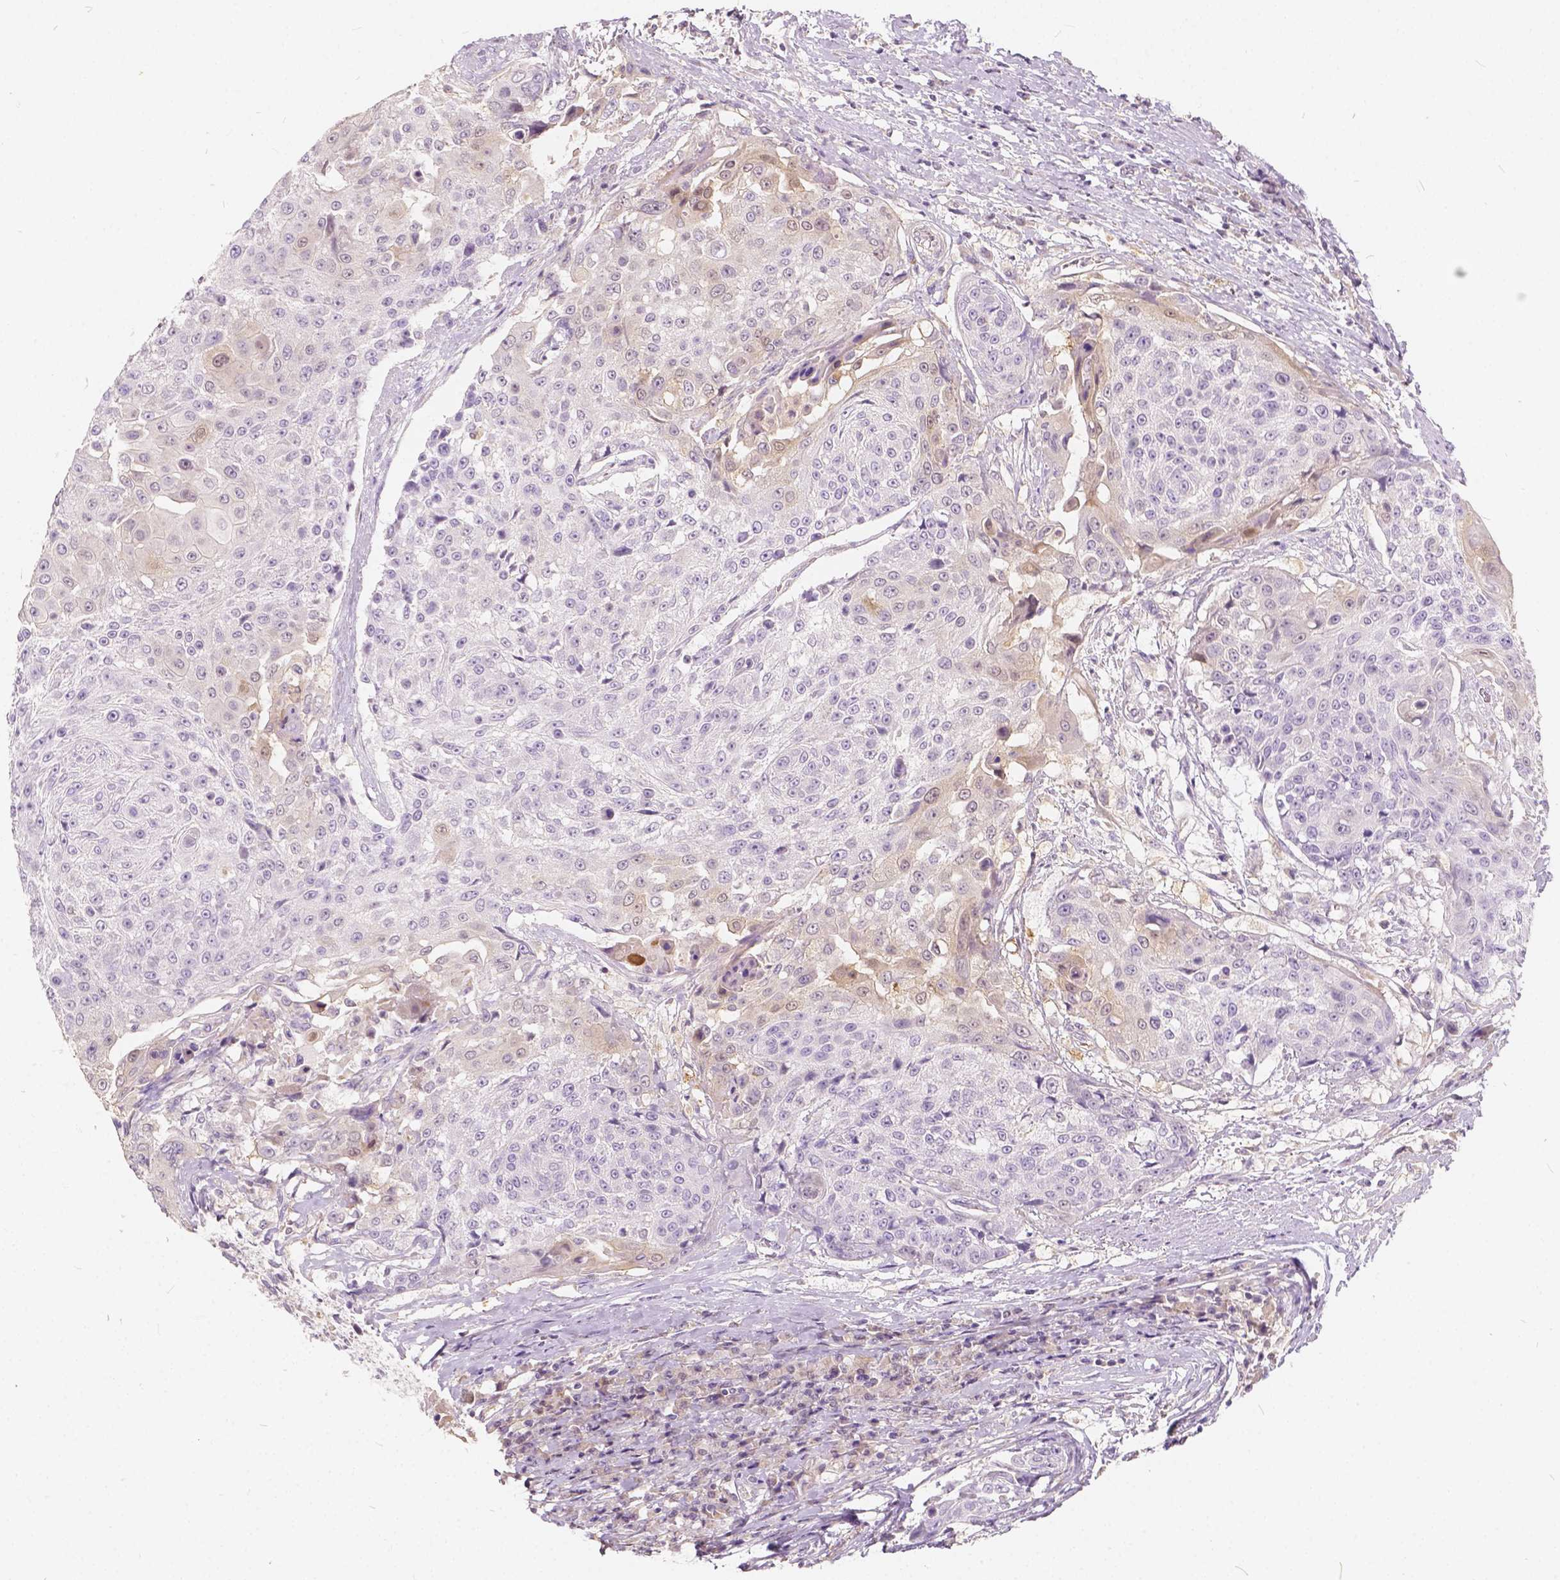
{"staining": {"intensity": "negative", "quantity": "none", "location": "none"}, "tissue": "urothelial cancer", "cell_type": "Tumor cells", "image_type": "cancer", "snomed": [{"axis": "morphology", "description": "Urothelial carcinoma, High grade"}, {"axis": "topography", "description": "Urinary bladder"}], "caption": "Protein analysis of urothelial carcinoma (high-grade) displays no significant staining in tumor cells.", "gene": "KIAA0513", "patient": {"sex": "female", "age": 63}}